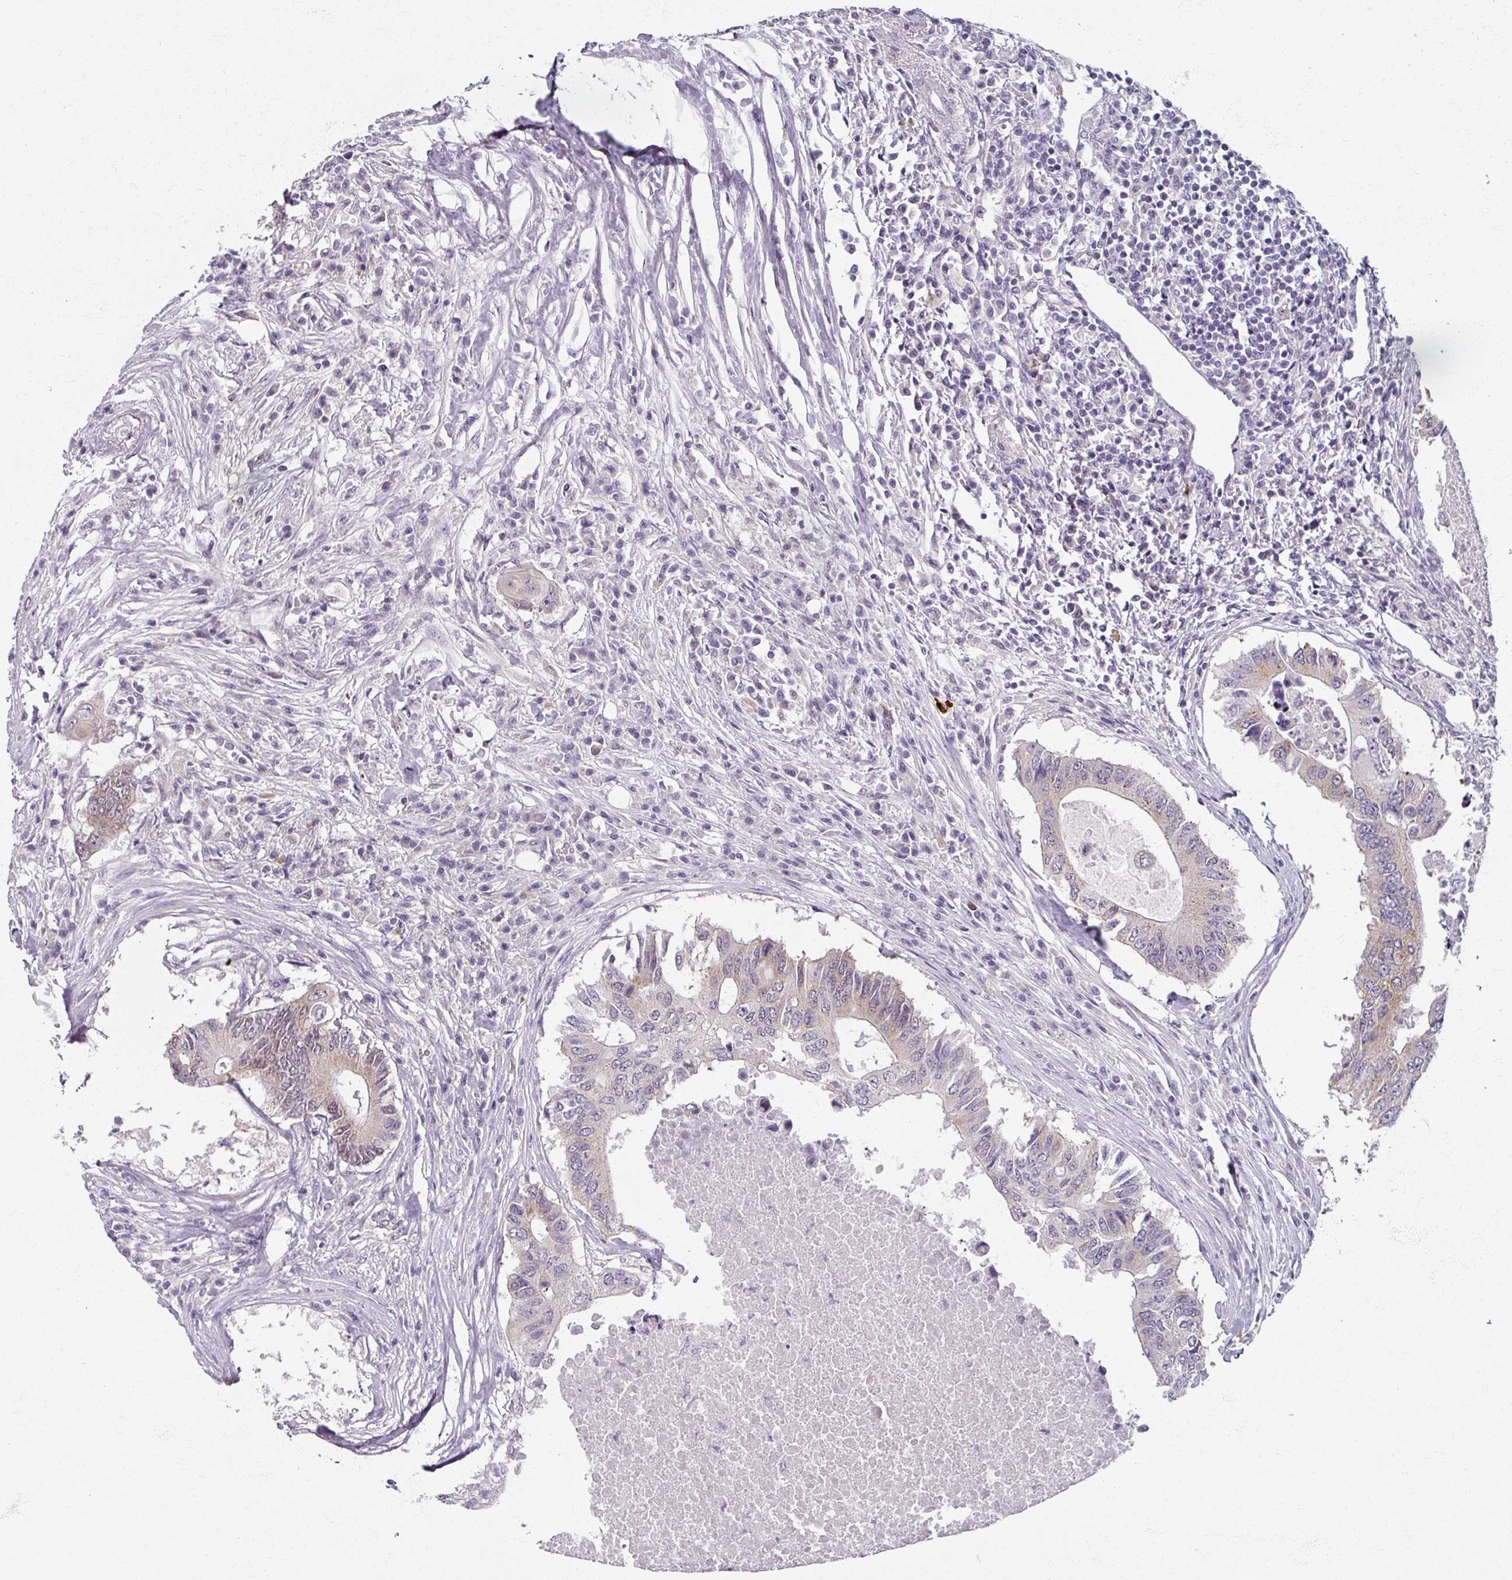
{"staining": {"intensity": "weak", "quantity": "25%-75%", "location": "cytoplasmic/membranous,nuclear"}, "tissue": "colorectal cancer", "cell_type": "Tumor cells", "image_type": "cancer", "snomed": [{"axis": "morphology", "description": "Adenocarcinoma, NOS"}, {"axis": "topography", "description": "Colon"}], "caption": "Weak cytoplasmic/membranous and nuclear protein positivity is identified in about 25%-75% of tumor cells in colorectal adenocarcinoma.", "gene": "RIPOR3", "patient": {"sex": "male", "age": 71}}